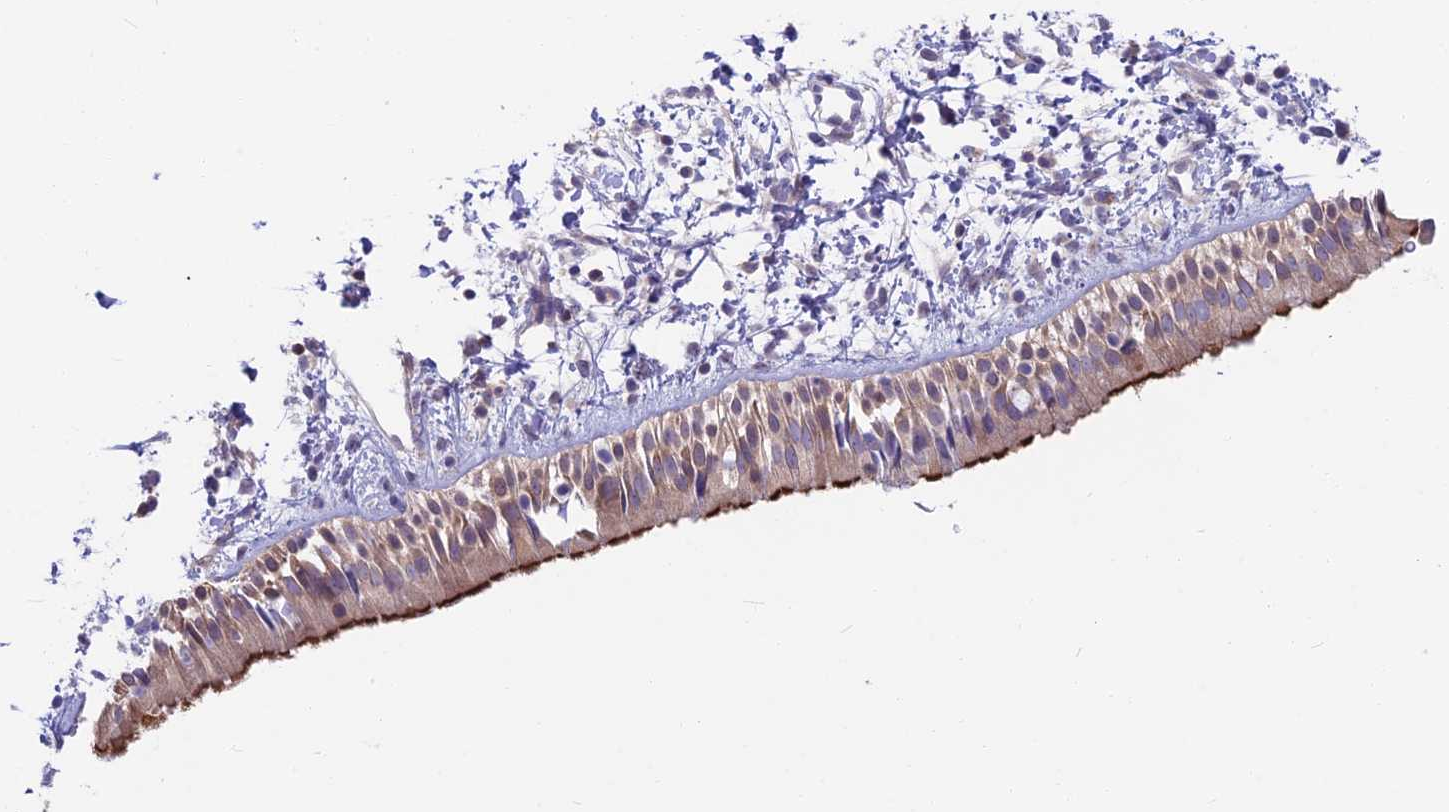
{"staining": {"intensity": "moderate", "quantity": "25%-75%", "location": "cytoplasmic/membranous"}, "tissue": "nasopharynx", "cell_type": "Respiratory epithelial cells", "image_type": "normal", "snomed": [{"axis": "morphology", "description": "Normal tissue, NOS"}, {"axis": "topography", "description": "Nasopharynx"}], "caption": "Nasopharynx stained with a protein marker displays moderate staining in respiratory epithelial cells.", "gene": "SNAP91", "patient": {"sex": "male", "age": 22}}